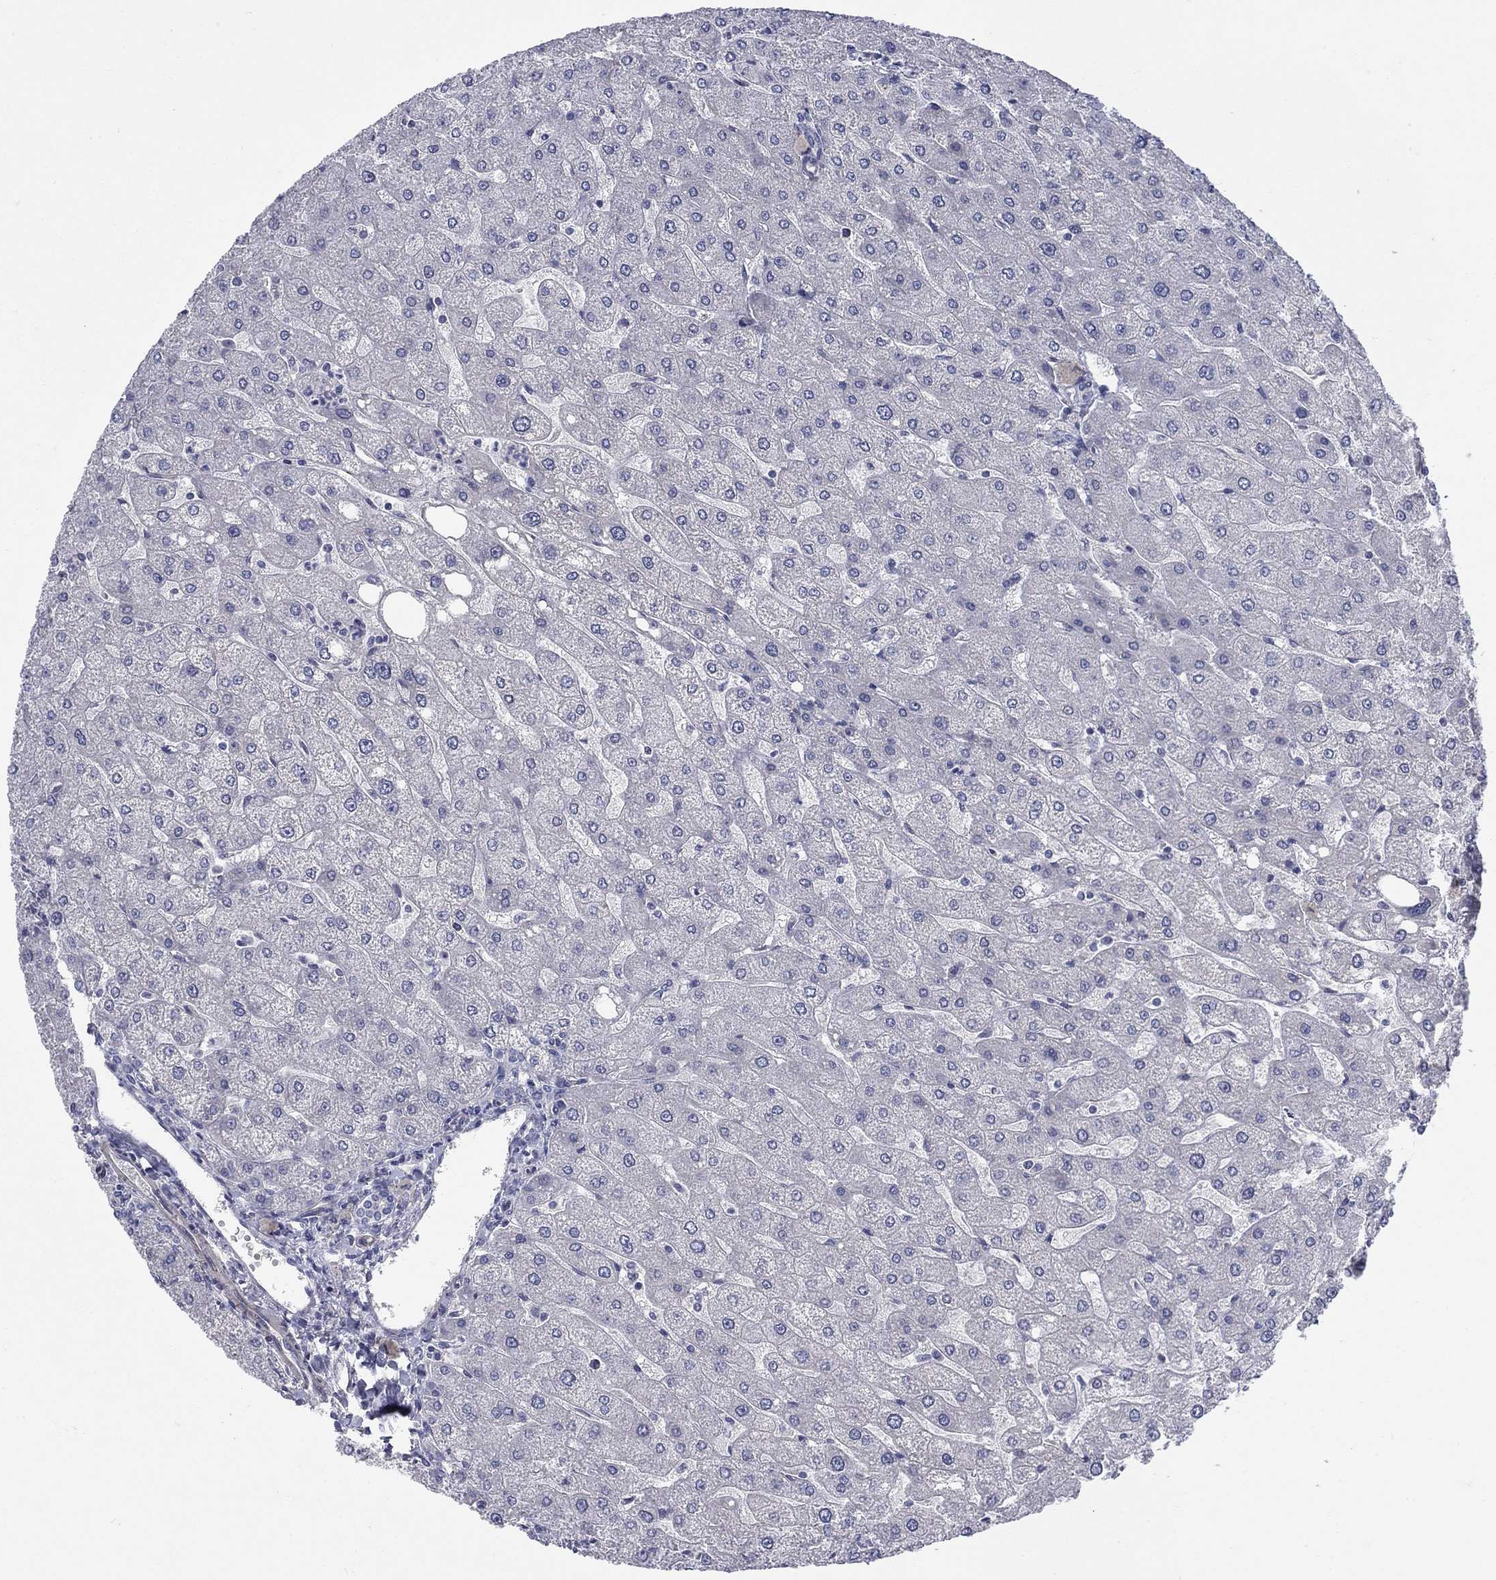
{"staining": {"intensity": "negative", "quantity": "none", "location": "none"}, "tissue": "liver", "cell_type": "Cholangiocytes", "image_type": "normal", "snomed": [{"axis": "morphology", "description": "Normal tissue, NOS"}, {"axis": "topography", "description": "Liver"}], "caption": "The immunohistochemistry histopathology image has no significant positivity in cholangiocytes of liver. The staining was performed using DAB to visualize the protein expression in brown, while the nuclei were stained in blue with hematoxylin (Magnification: 20x).", "gene": "FXR1", "patient": {"sex": "male", "age": 67}}